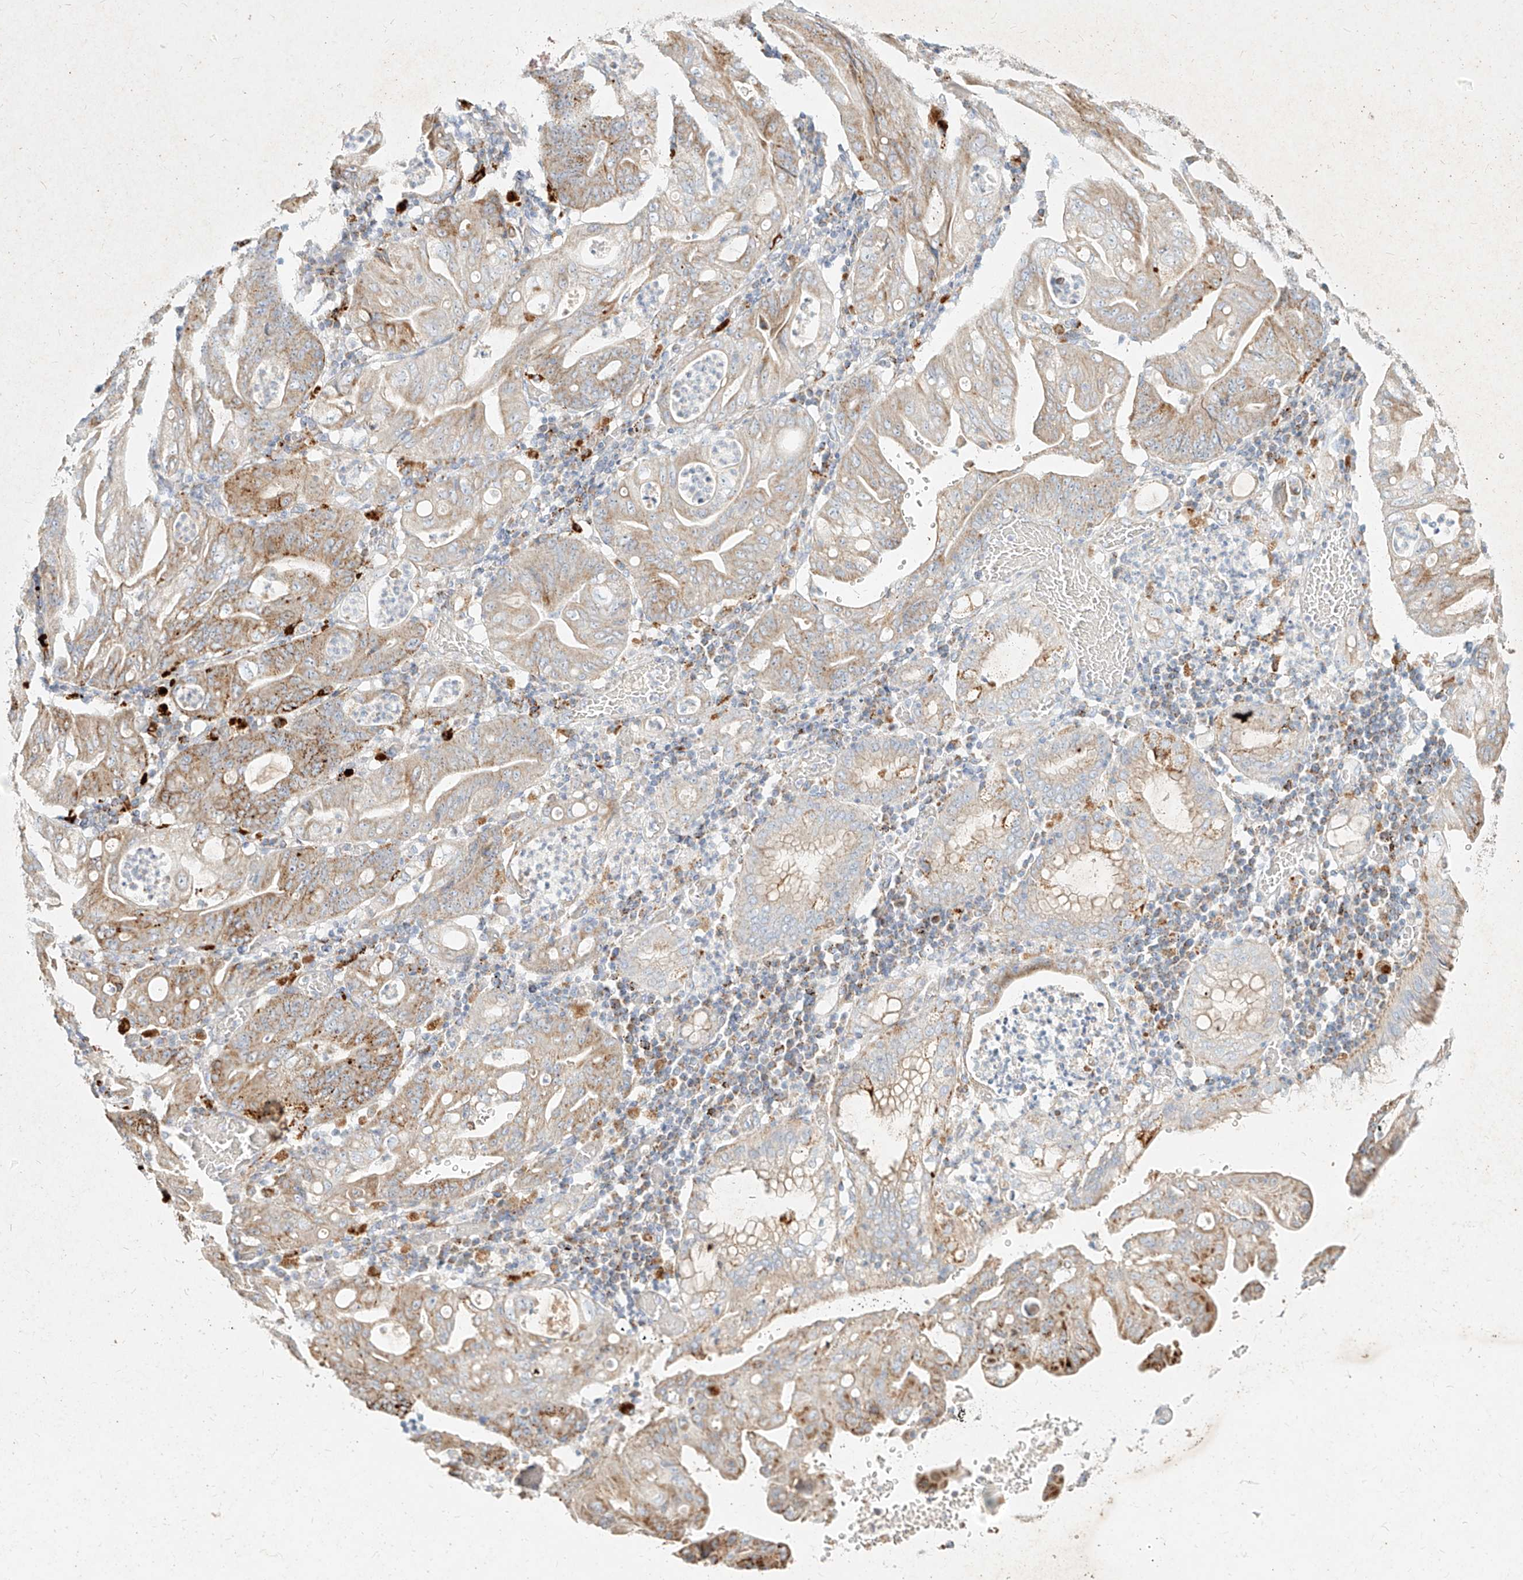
{"staining": {"intensity": "moderate", "quantity": ">75%", "location": "cytoplasmic/membranous"}, "tissue": "stomach cancer", "cell_type": "Tumor cells", "image_type": "cancer", "snomed": [{"axis": "morphology", "description": "Adenocarcinoma, NOS"}, {"axis": "topography", "description": "Stomach"}], "caption": "A micrograph of stomach adenocarcinoma stained for a protein exhibits moderate cytoplasmic/membranous brown staining in tumor cells.", "gene": "MTX2", "patient": {"sex": "female", "age": 73}}